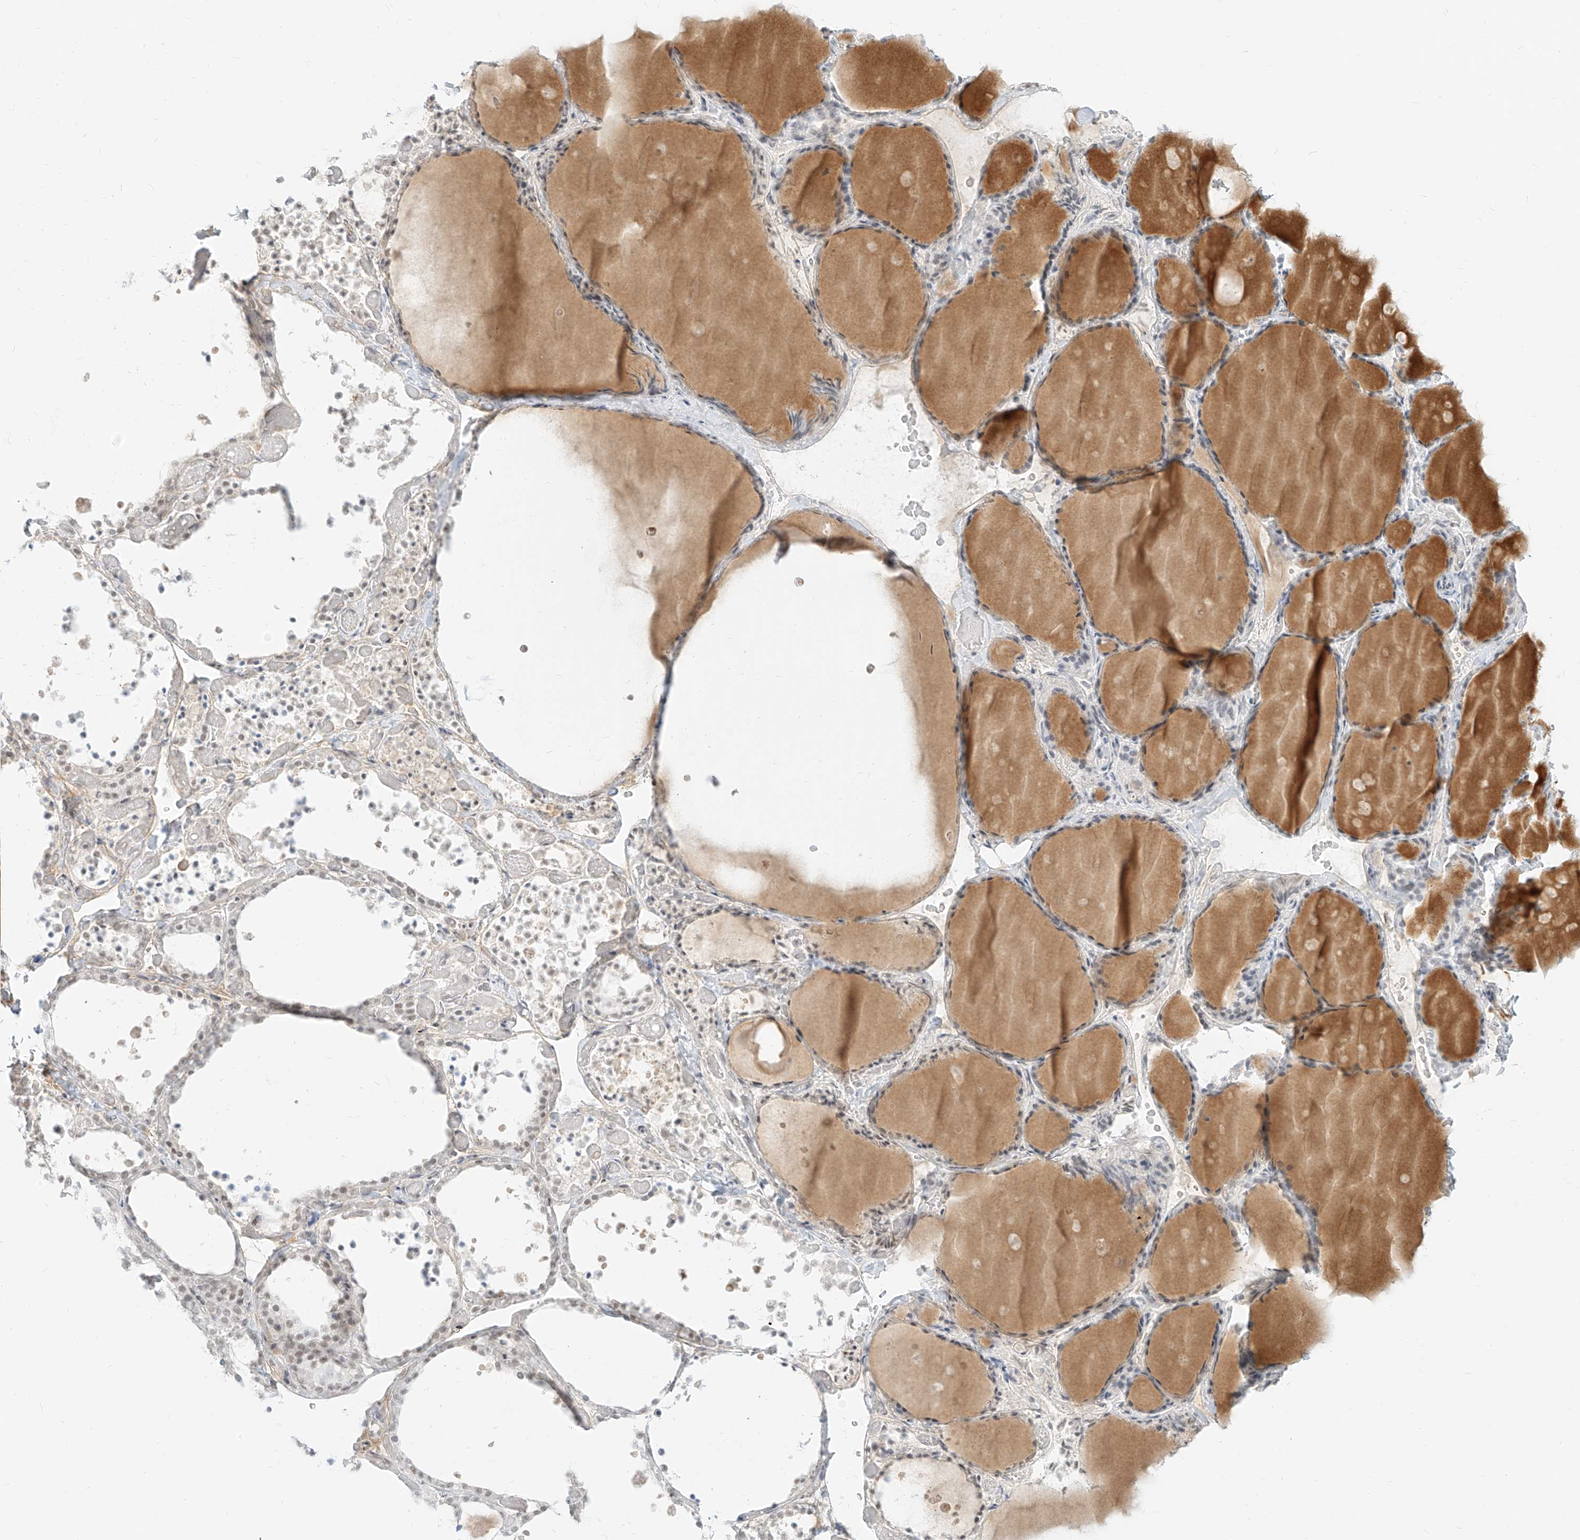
{"staining": {"intensity": "weak", "quantity": "25%-75%", "location": "nuclear"}, "tissue": "thyroid gland", "cell_type": "Glandular cells", "image_type": "normal", "snomed": [{"axis": "morphology", "description": "Normal tissue, NOS"}, {"axis": "topography", "description": "Thyroid gland"}], "caption": "A brown stain labels weak nuclear expression of a protein in glandular cells of normal human thyroid gland. Using DAB (brown) and hematoxylin (blue) stains, captured at high magnification using brightfield microscopy.", "gene": "SUPT5H", "patient": {"sex": "female", "age": 44}}